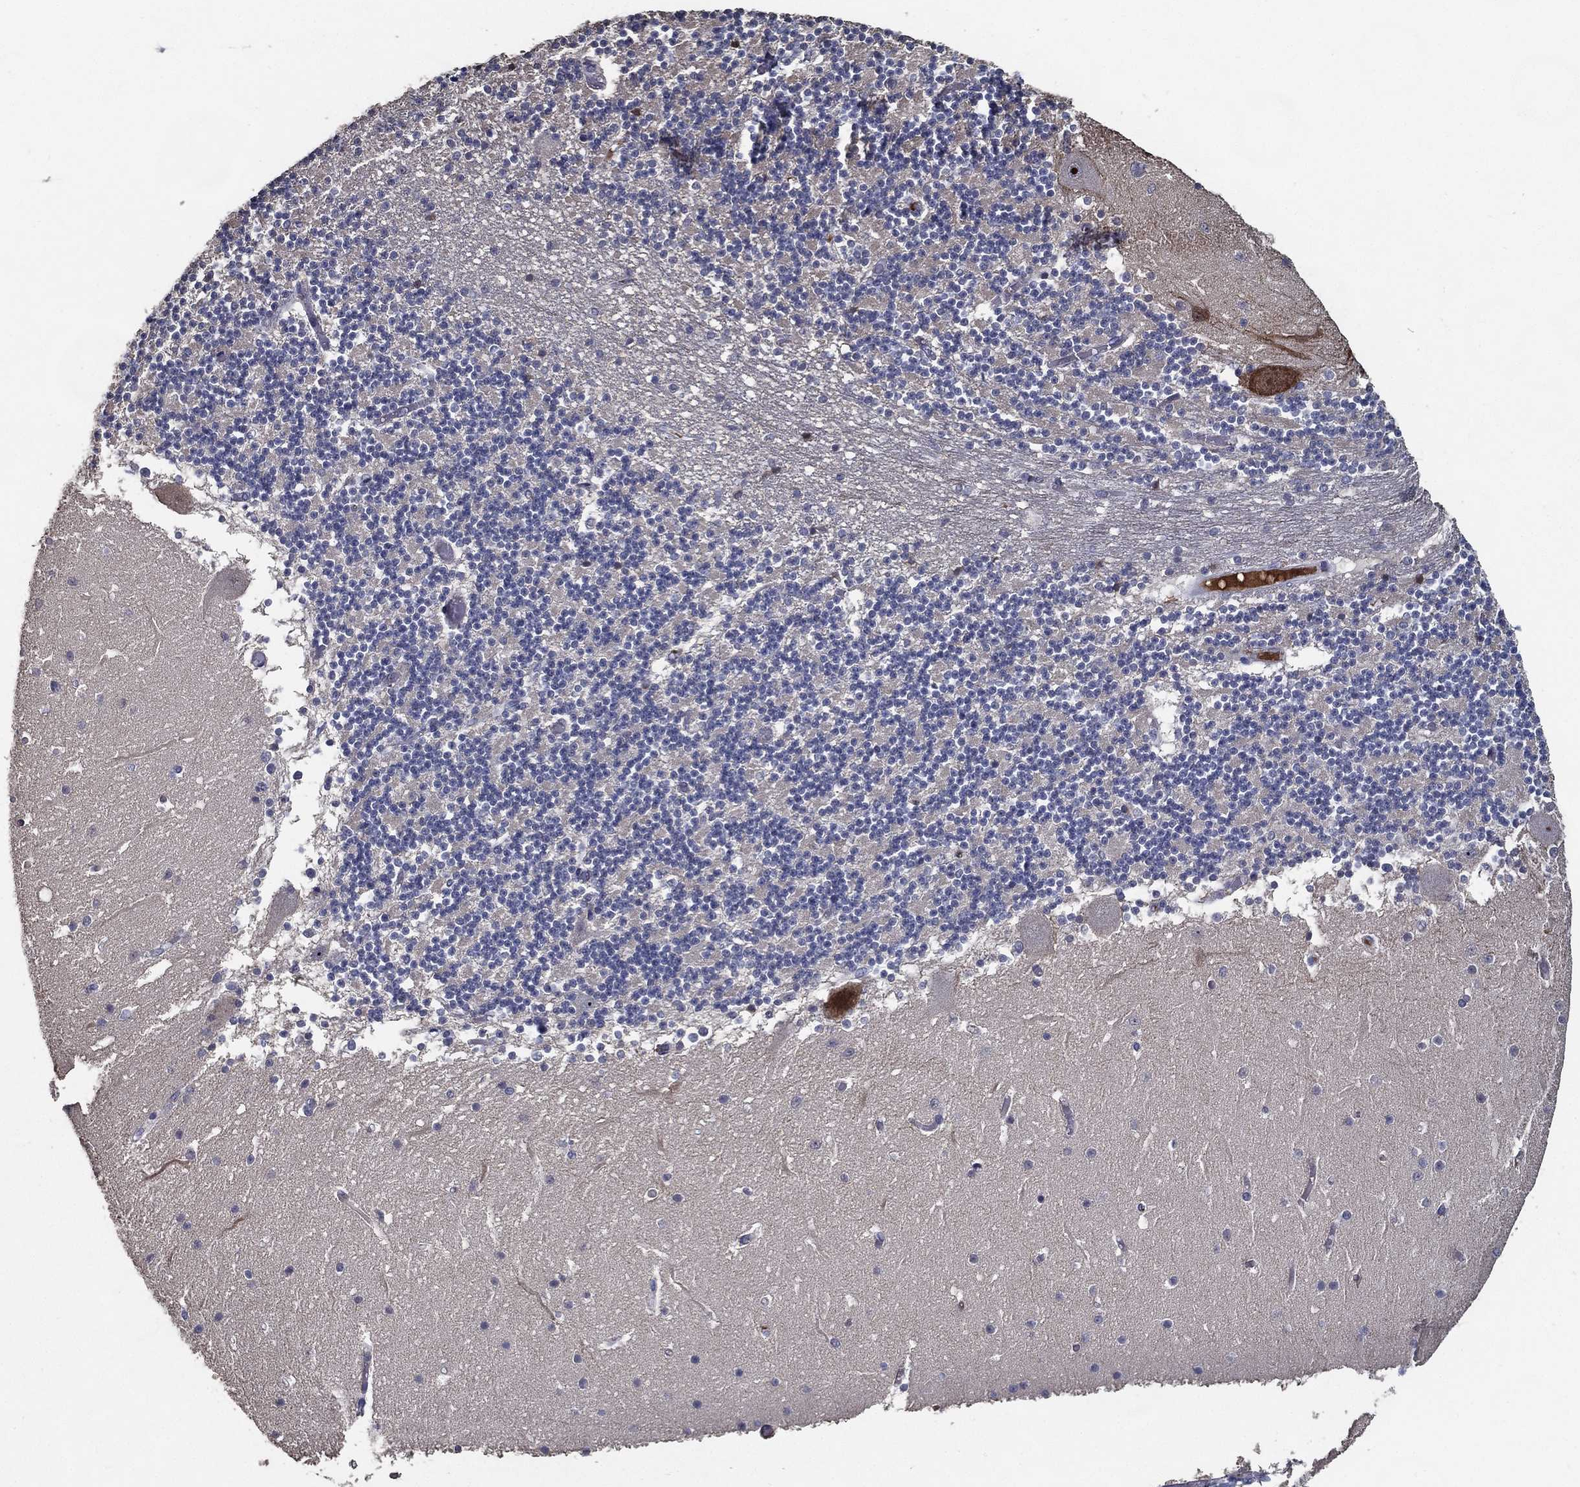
{"staining": {"intensity": "negative", "quantity": "none", "location": "none"}, "tissue": "cerebellum", "cell_type": "Cells in granular layer", "image_type": "normal", "snomed": [{"axis": "morphology", "description": "Normal tissue, NOS"}, {"axis": "topography", "description": "Cerebellum"}], "caption": "Histopathology image shows no protein expression in cells in granular layer of normal cerebellum.", "gene": "EFNA1", "patient": {"sex": "female", "age": 28}}